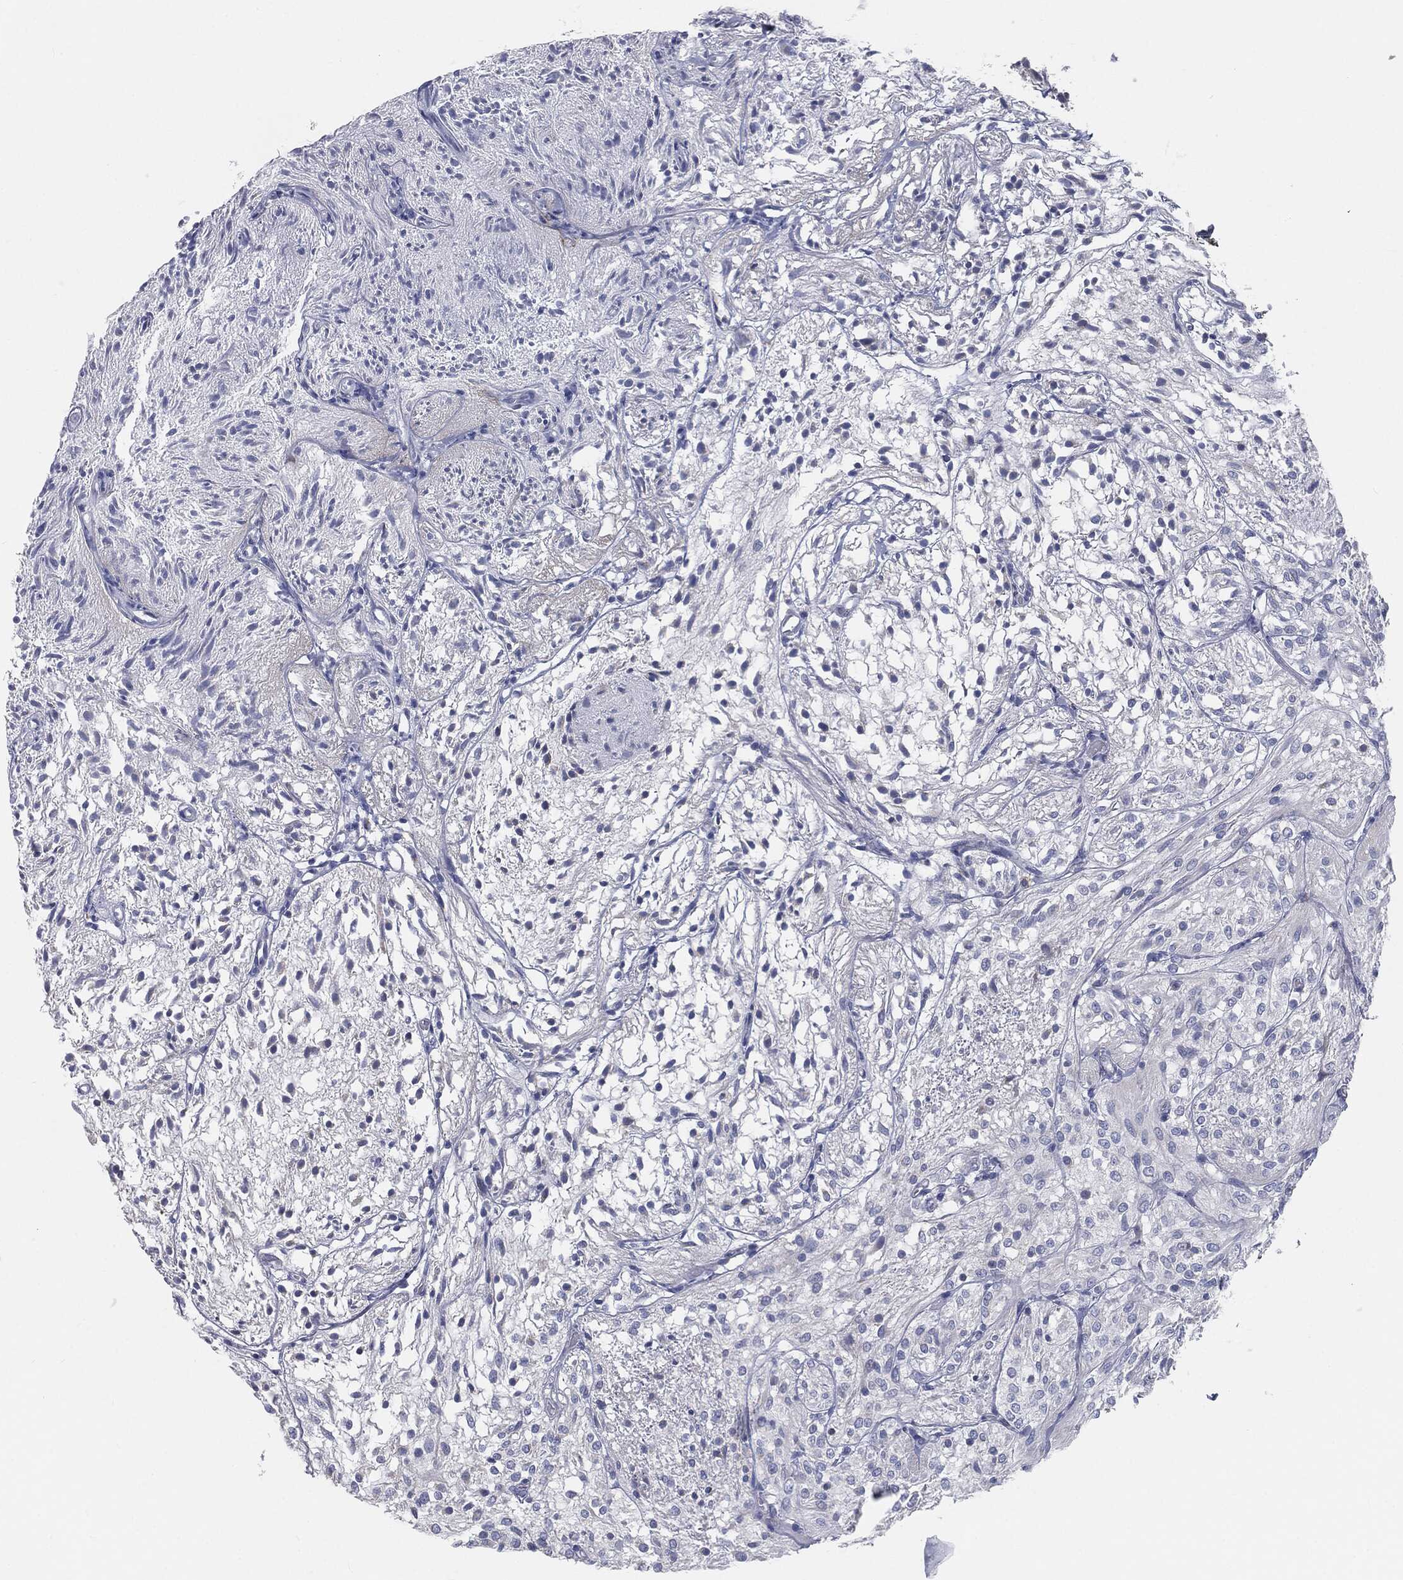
{"staining": {"intensity": "negative", "quantity": "none", "location": "none"}, "tissue": "glioma", "cell_type": "Tumor cells", "image_type": "cancer", "snomed": [{"axis": "morphology", "description": "Glioma, malignant, Low grade"}, {"axis": "topography", "description": "Brain"}], "caption": "Tumor cells show no significant expression in malignant glioma (low-grade). (Stains: DAB (3,3'-diaminobenzidine) immunohistochemistry with hematoxylin counter stain, Microscopy: brightfield microscopy at high magnification).", "gene": "CAV3", "patient": {"sex": "male", "age": 3}}